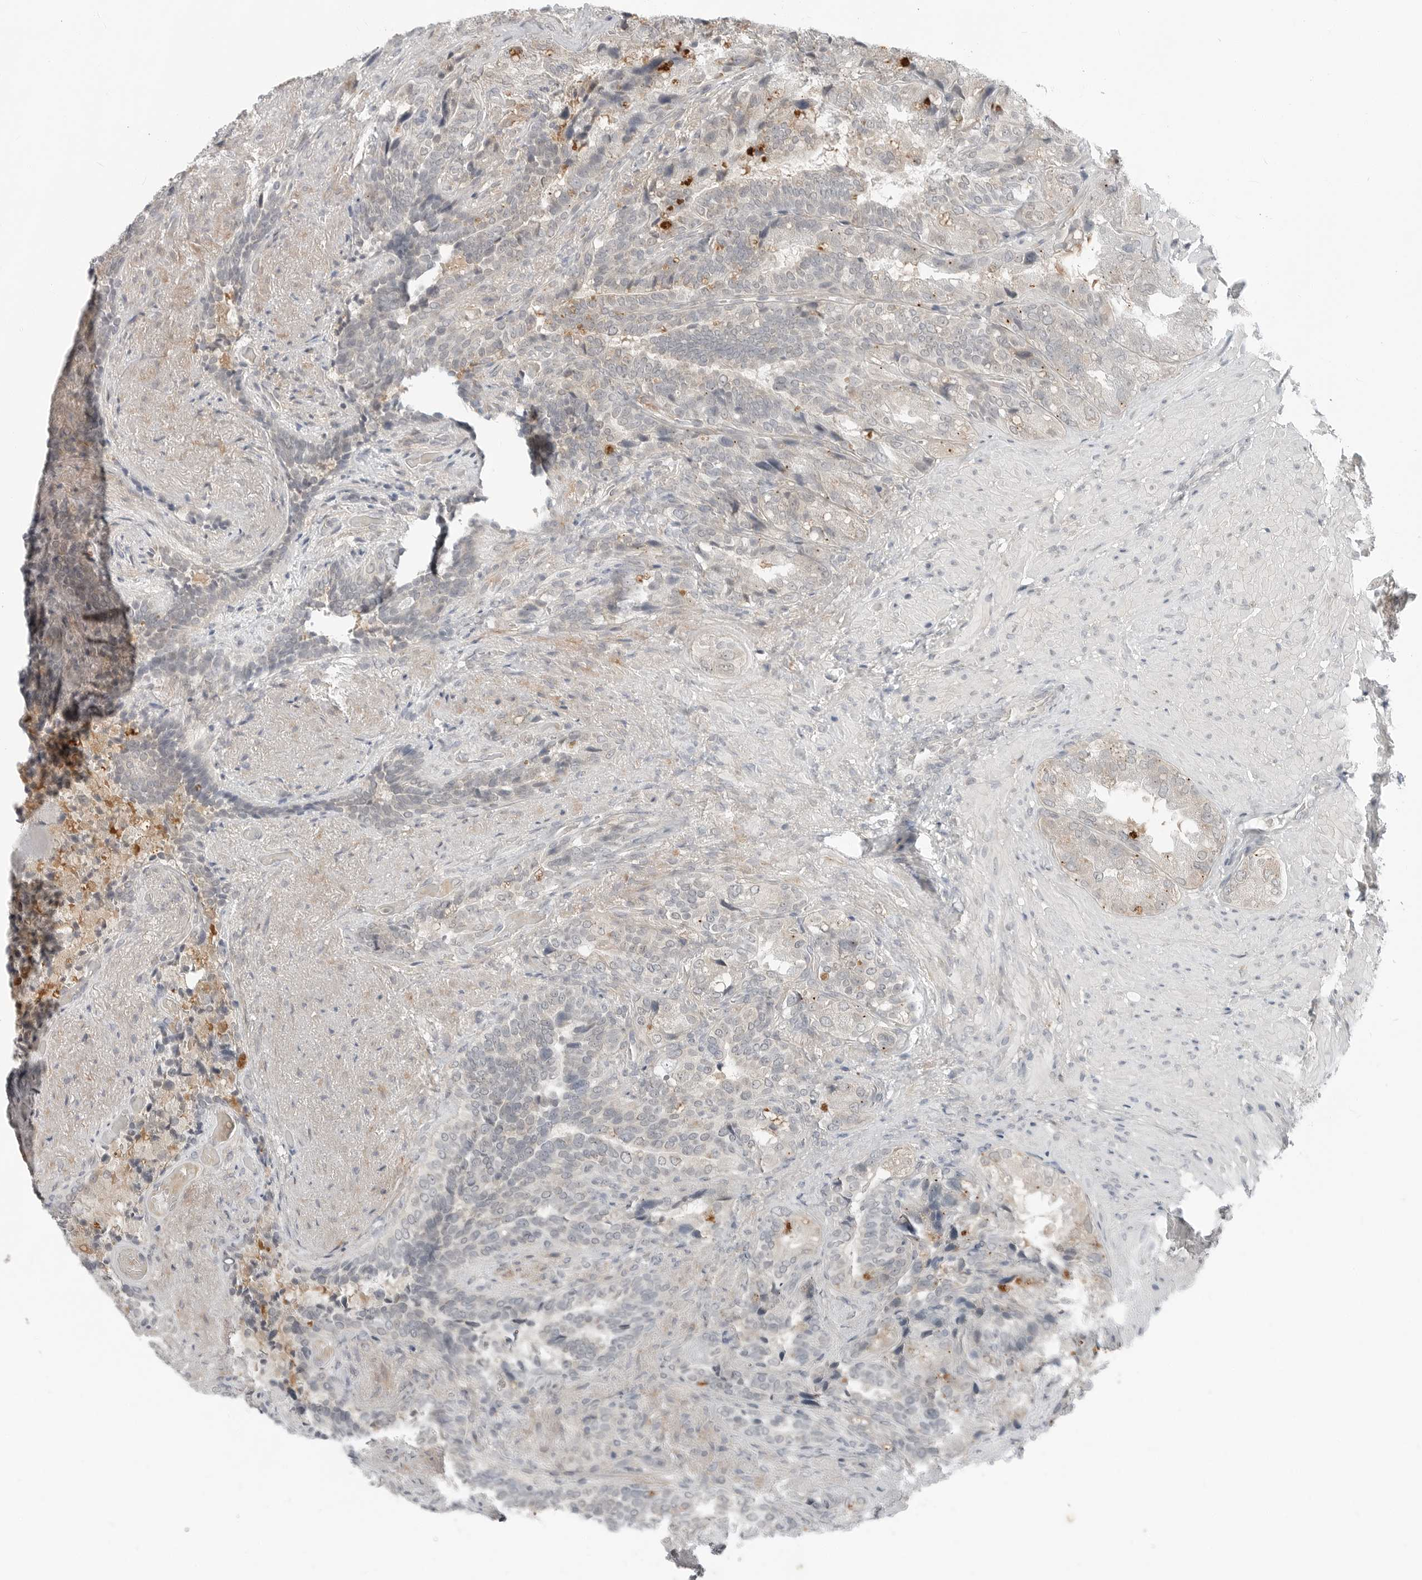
{"staining": {"intensity": "negative", "quantity": "none", "location": "none"}, "tissue": "seminal vesicle", "cell_type": "Glandular cells", "image_type": "normal", "snomed": [{"axis": "morphology", "description": "Normal tissue, NOS"}, {"axis": "topography", "description": "Seminal veicle"}, {"axis": "topography", "description": "Peripheral nerve tissue"}], "caption": "Glandular cells are negative for protein expression in unremarkable human seminal vesicle. (DAB immunohistochemistry visualized using brightfield microscopy, high magnification).", "gene": "FCRLB", "patient": {"sex": "male", "age": 63}}